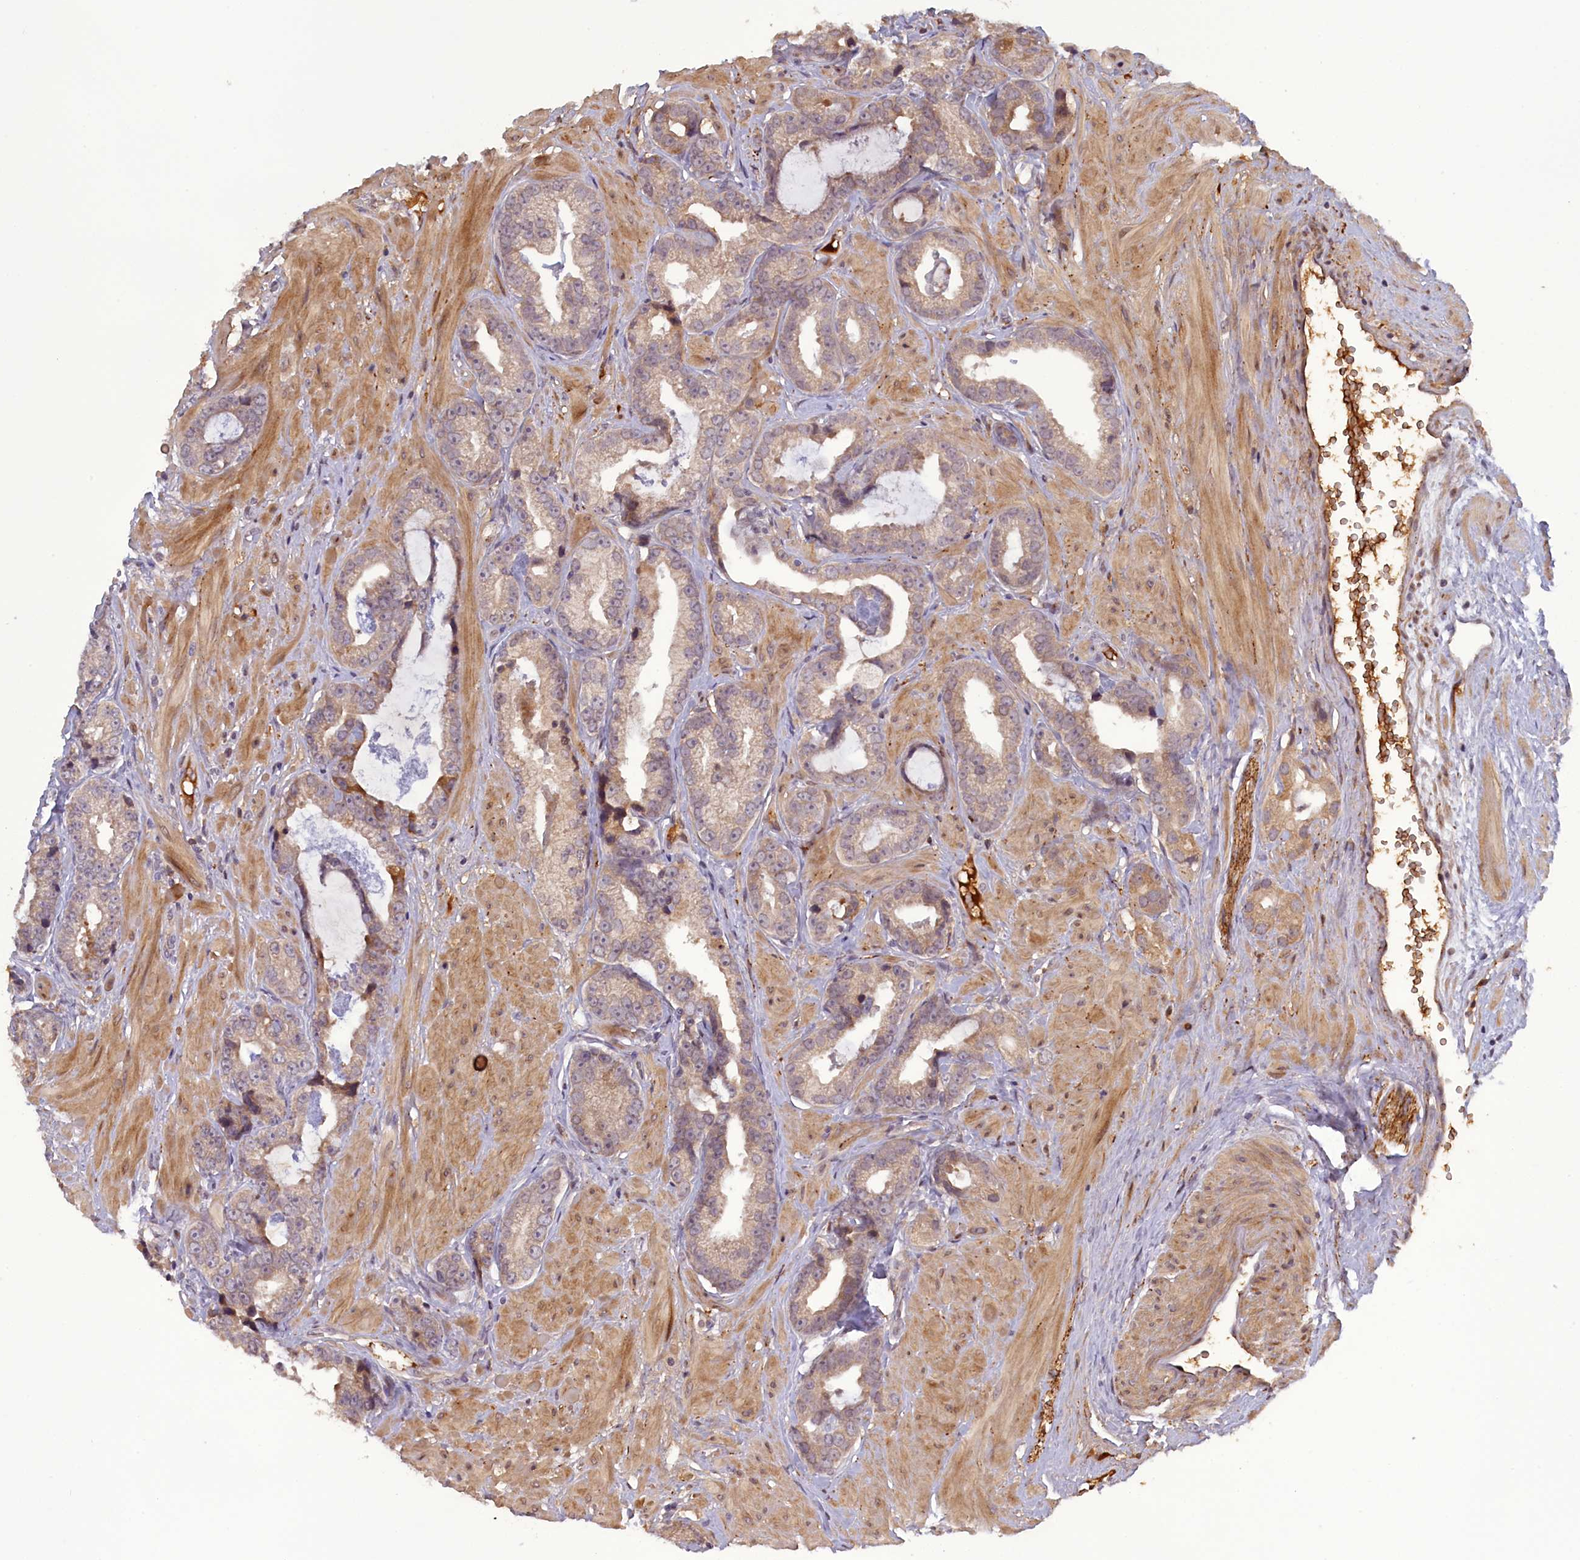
{"staining": {"intensity": "weak", "quantity": "25%-75%", "location": "cytoplasmic/membranous"}, "tissue": "prostate cancer", "cell_type": "Tumor cells", "image_type": "cancer", "snomed": [{"axis": "morphology", "description": "Adenocarcinoma, Low grade"}, {"axis": "topography", "description": "Prostate"}], "caption": "Immunohistochemistry (IHC) (DAB) staining of human prostate cancer (adenocarcinoma (low-grade)) shows weak cytoplasmic/membranous protein staining in about 25%-75% of tumor cells.", "gene": "RRAD", "patient": {"sex": "male", "age": 64}}